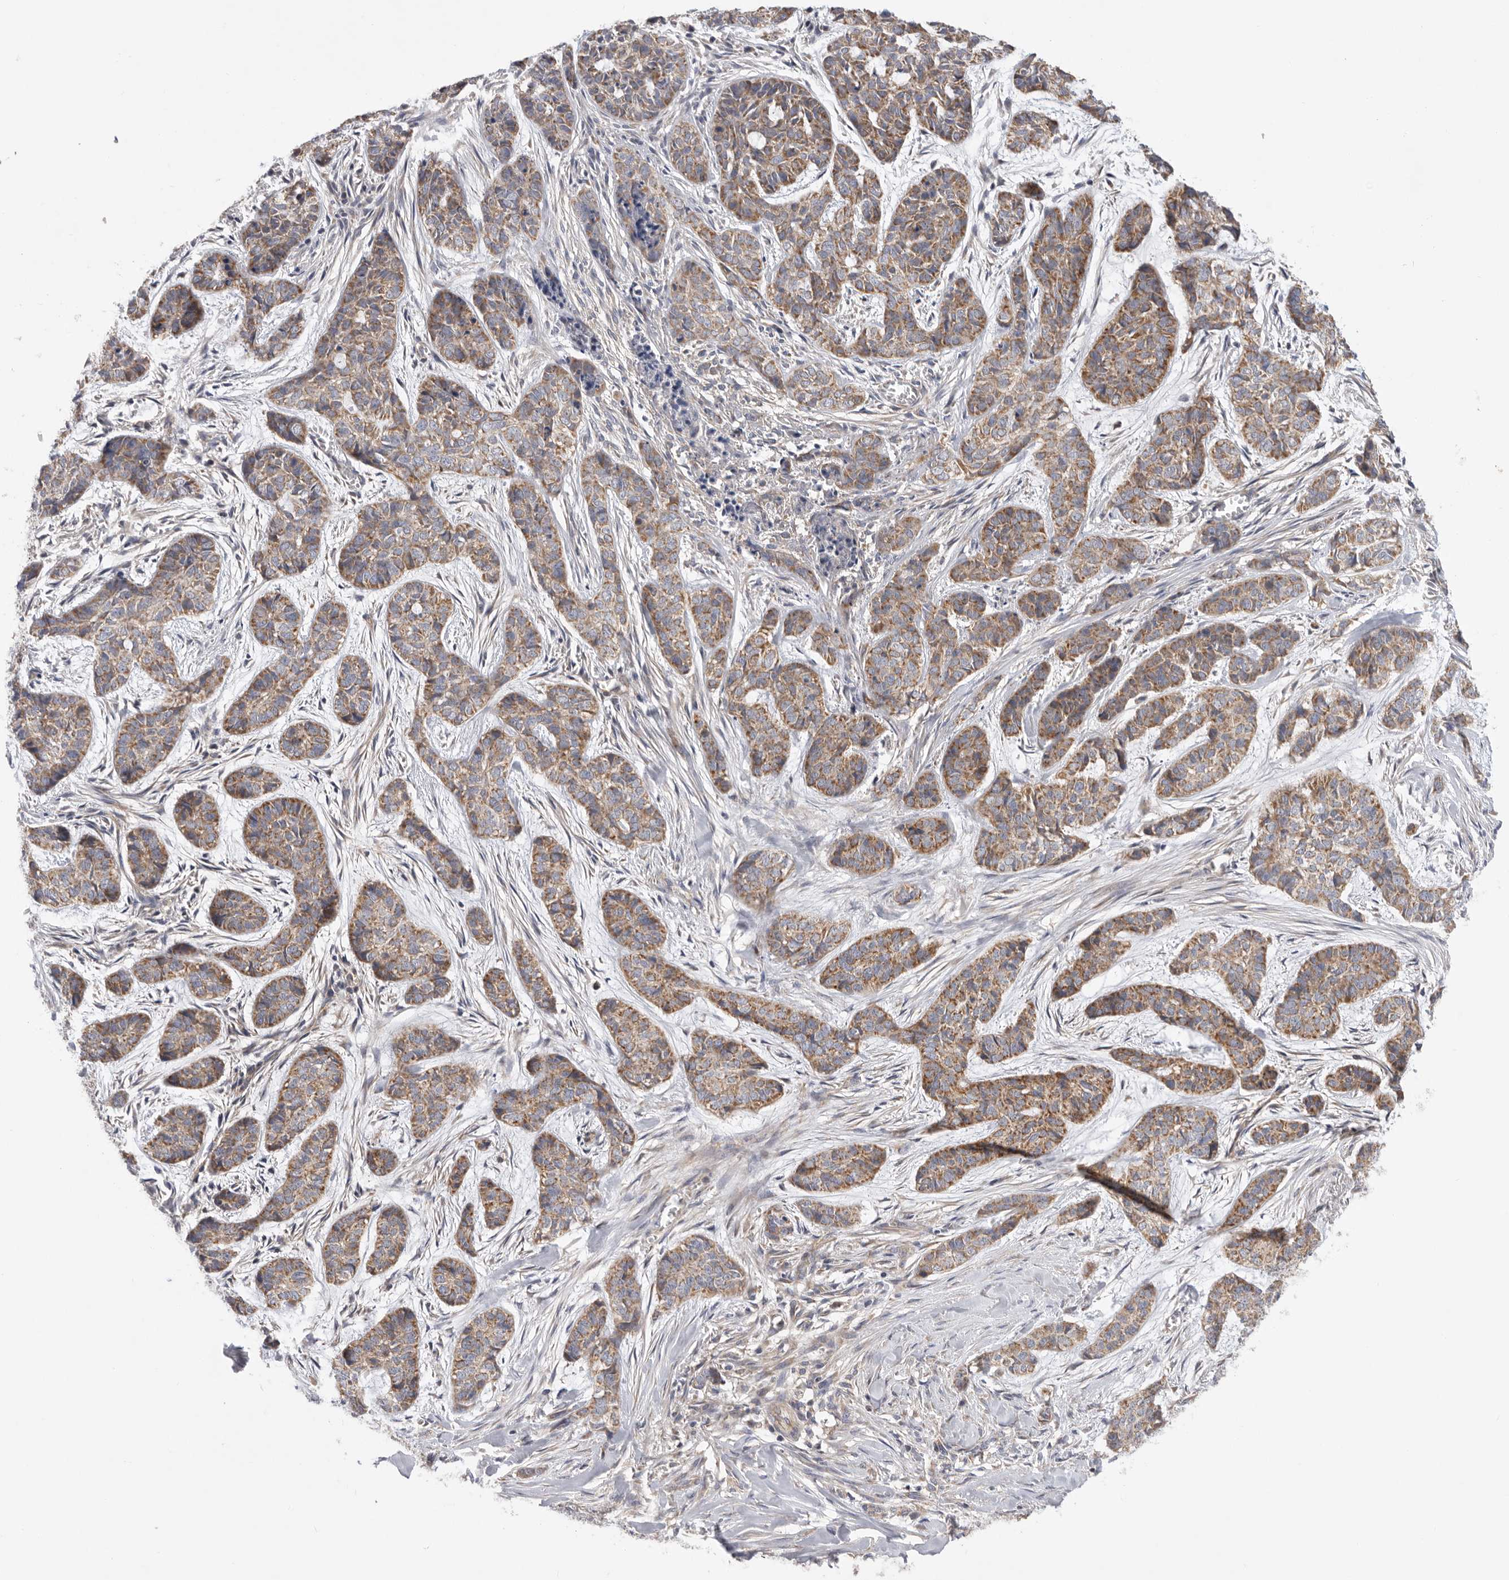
{"staining": {"intensity": "moderate", "quantity": ">75%", "location": "cytoplasmic/membranous"}, "tissue": "skin cancer", "cell_type": "Tumor cells", "image_type": "cancer", "snomed": [{"axis": "morphology", "description": "Basal cell carcinoma"}, {"axis": "topography", "description": "Skin"}], "caption": "Basal cell carcinoma (skin) stained with immunohistochemistry (IHC) demonstrates moderate cytoplasmic/membranous positivity in about >75% of tumor cells.", "gene": "MTFR1L", "patient": {"sex": "female", "age": 64}}